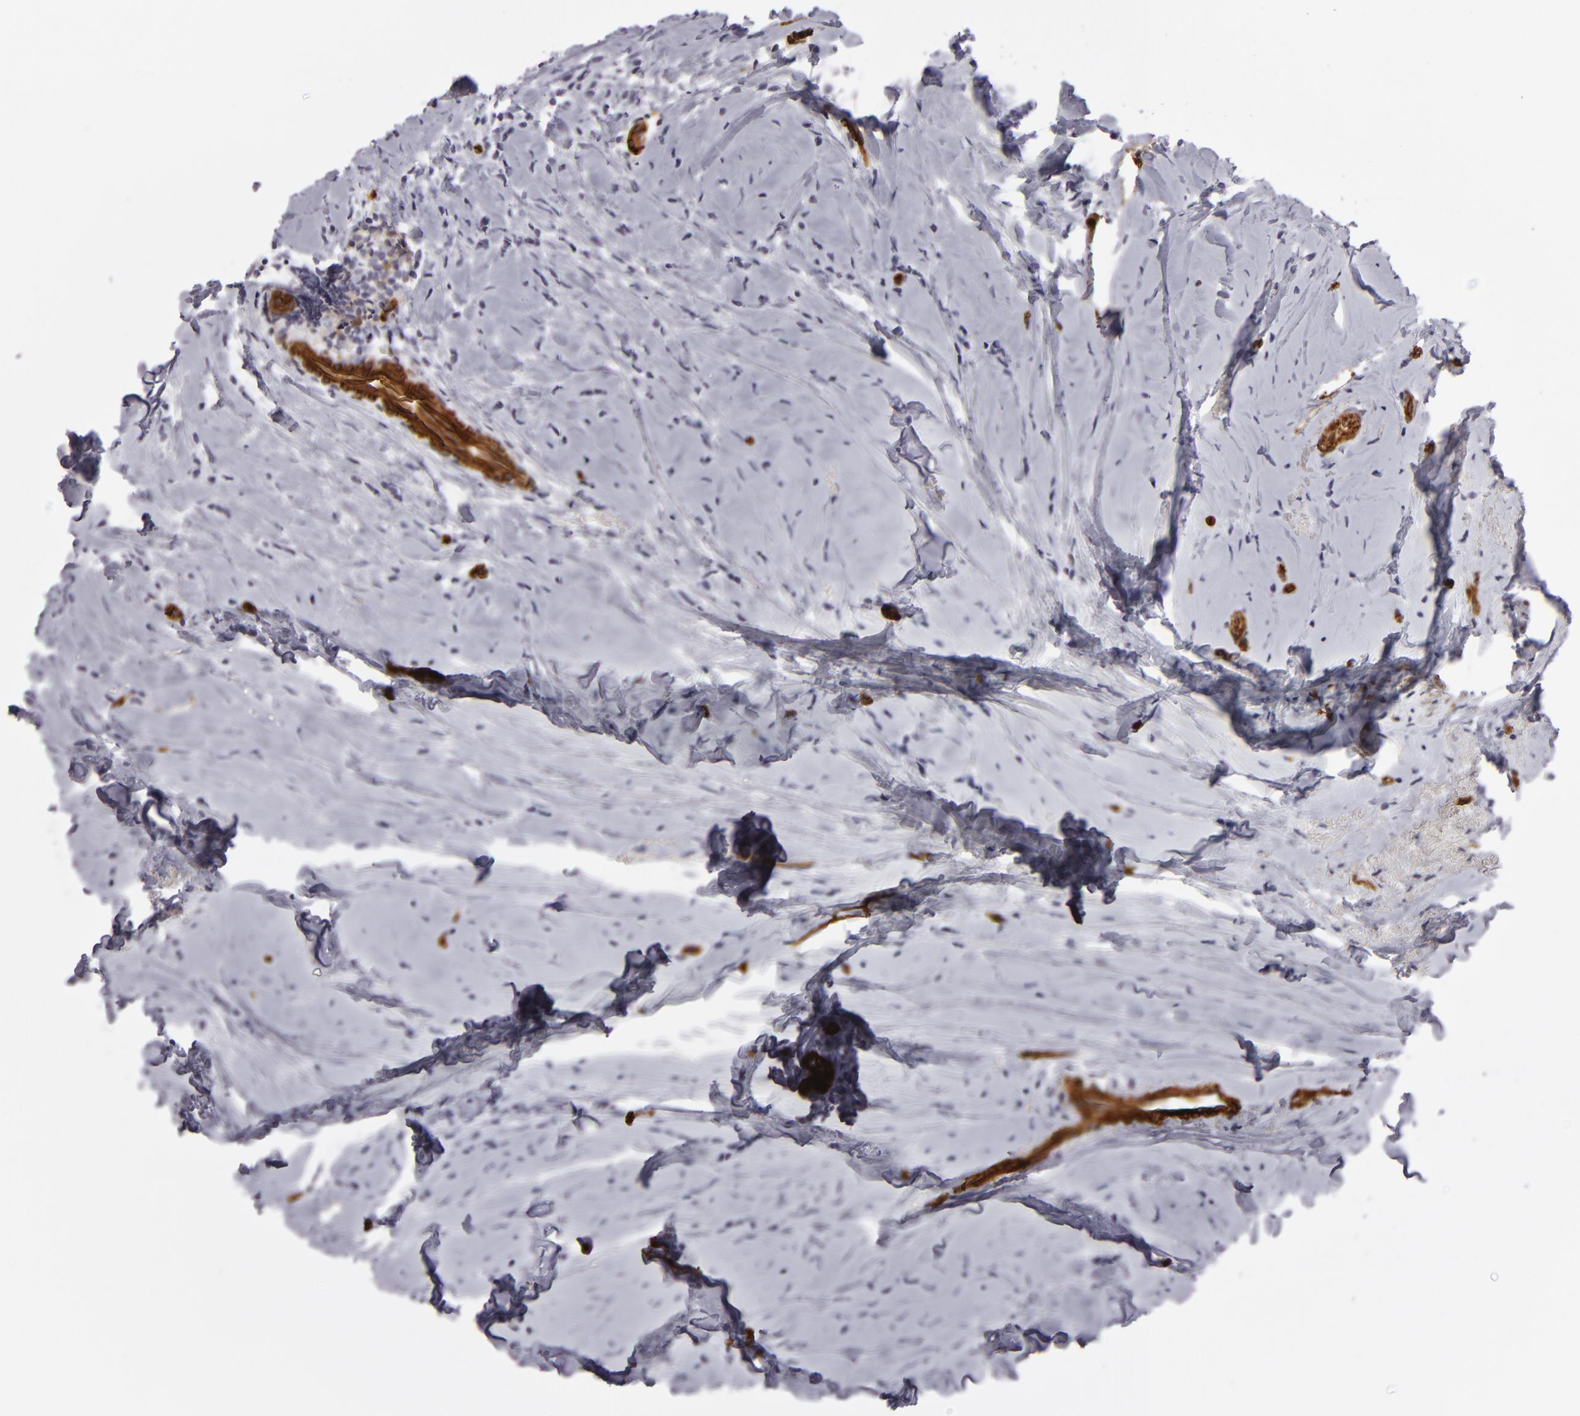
{"staining": {"intensity": "negative", "quantity": "none", "location": "none"}, "tissue": "breast cancer", "cell_type": "Tumor cells", "image_type": "cancer", "snomed": [{"axis": "morphology", "description": "Lobular carcinoma"}, {"axis": "topography", "description": "Breast"}], "caption": "Tumor cells show no significant protein positivity in breast lobular carcinoma.", "gene": "MCAM", "patient": {"sex": "female", "age": 64}}